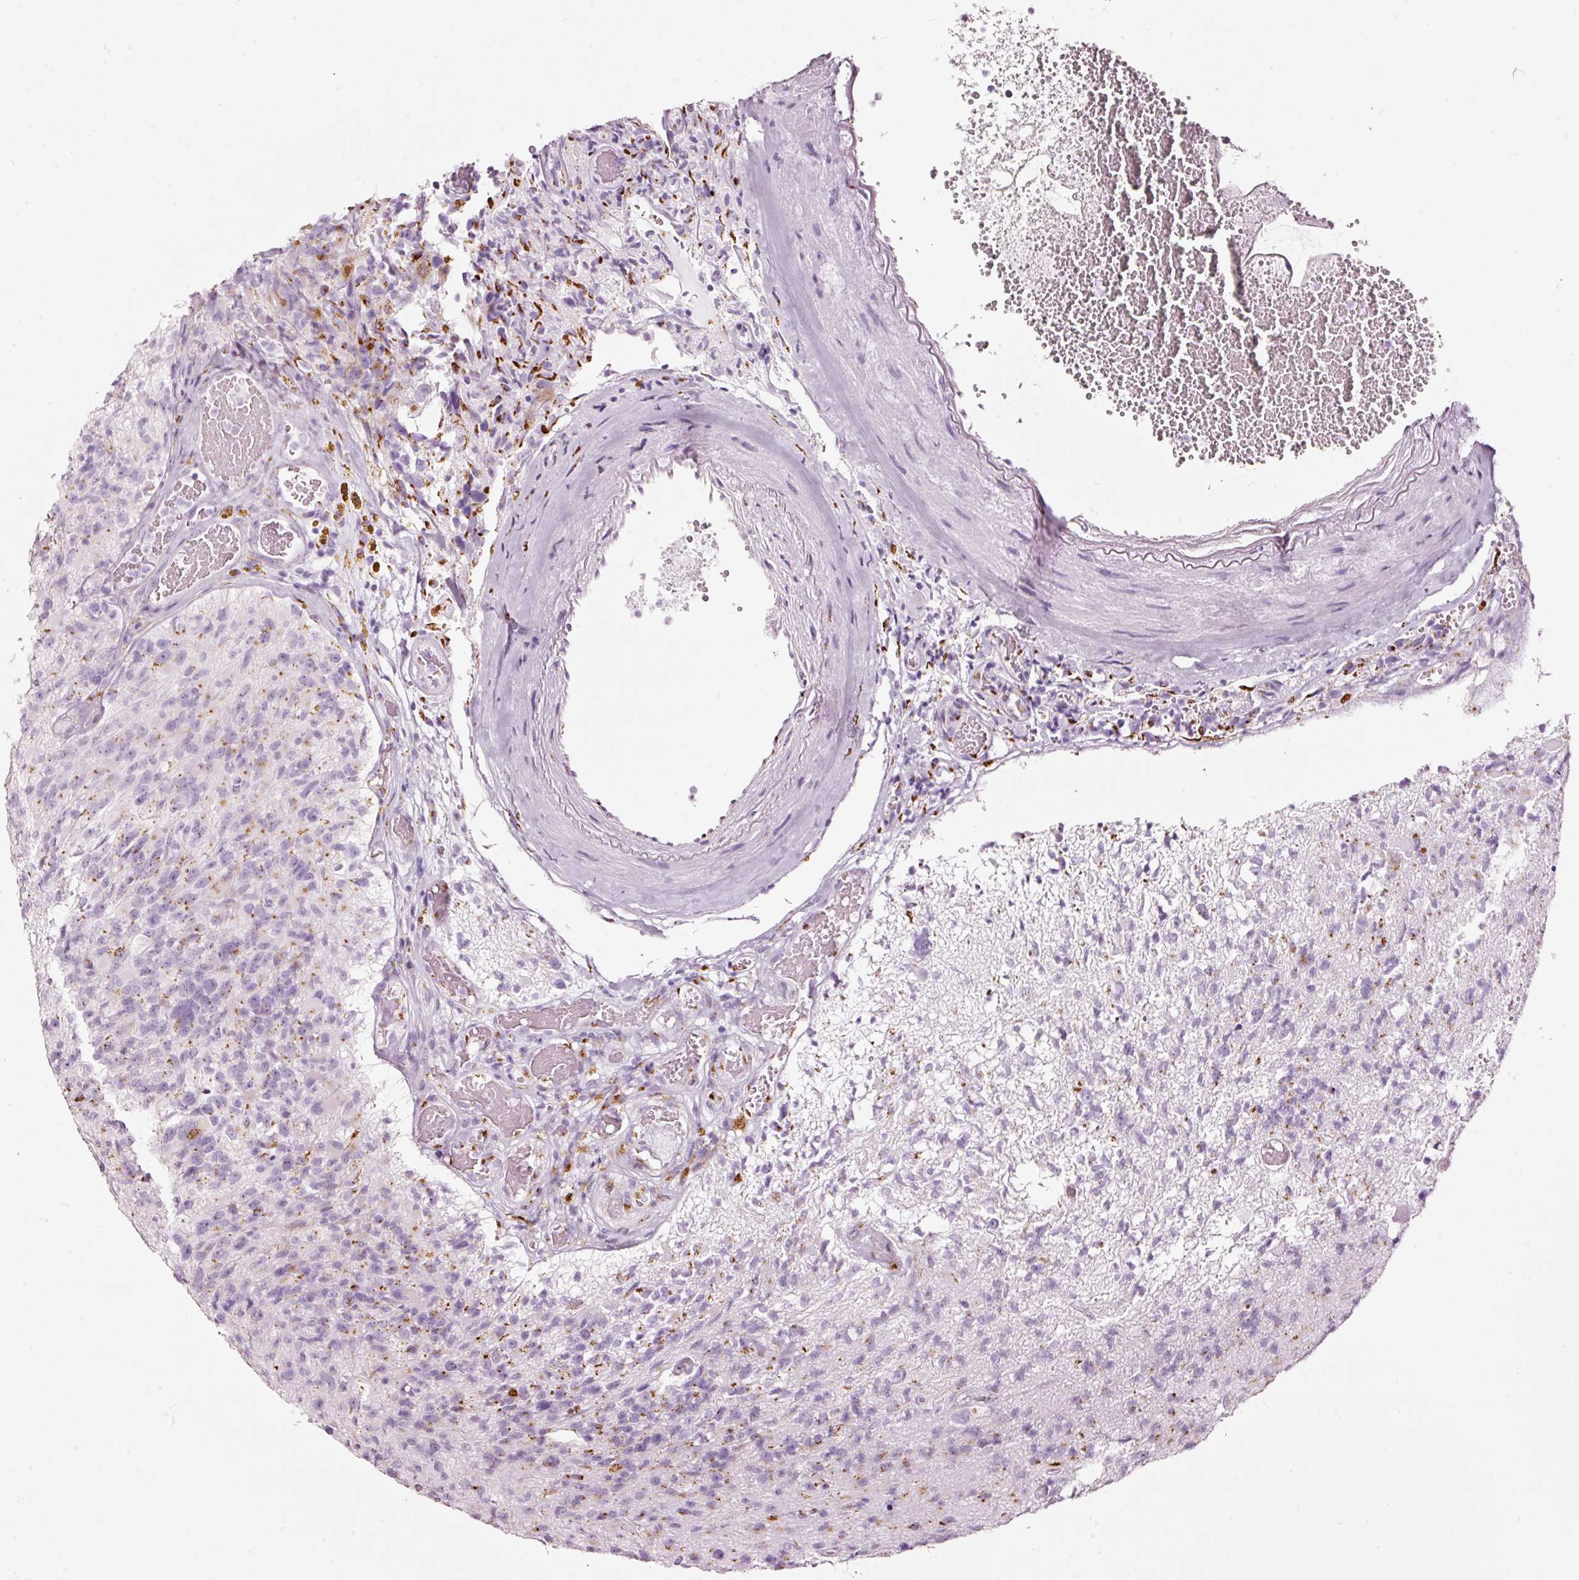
{"staining": {"intensity": "moderate", "quantity": "<25%", "location": "cytoplasmic/membranous"}, "tissue": "glioma", "cell_type": "Tumor cells", "image_type": "cancer", "snomed": [{"axis": "morphology", "description": "Glioma, malignant, High grade"}, {"axis": "topography", "description": "Brain"}], "caption": "There is low levels of moderate cytoplasmic/membranous staining in tumor cells of glioma, as demonstrated by immunohistochemical staining (brown color).", "gene": "SDF4", "patient": {"sex": "male", "age": 76}}